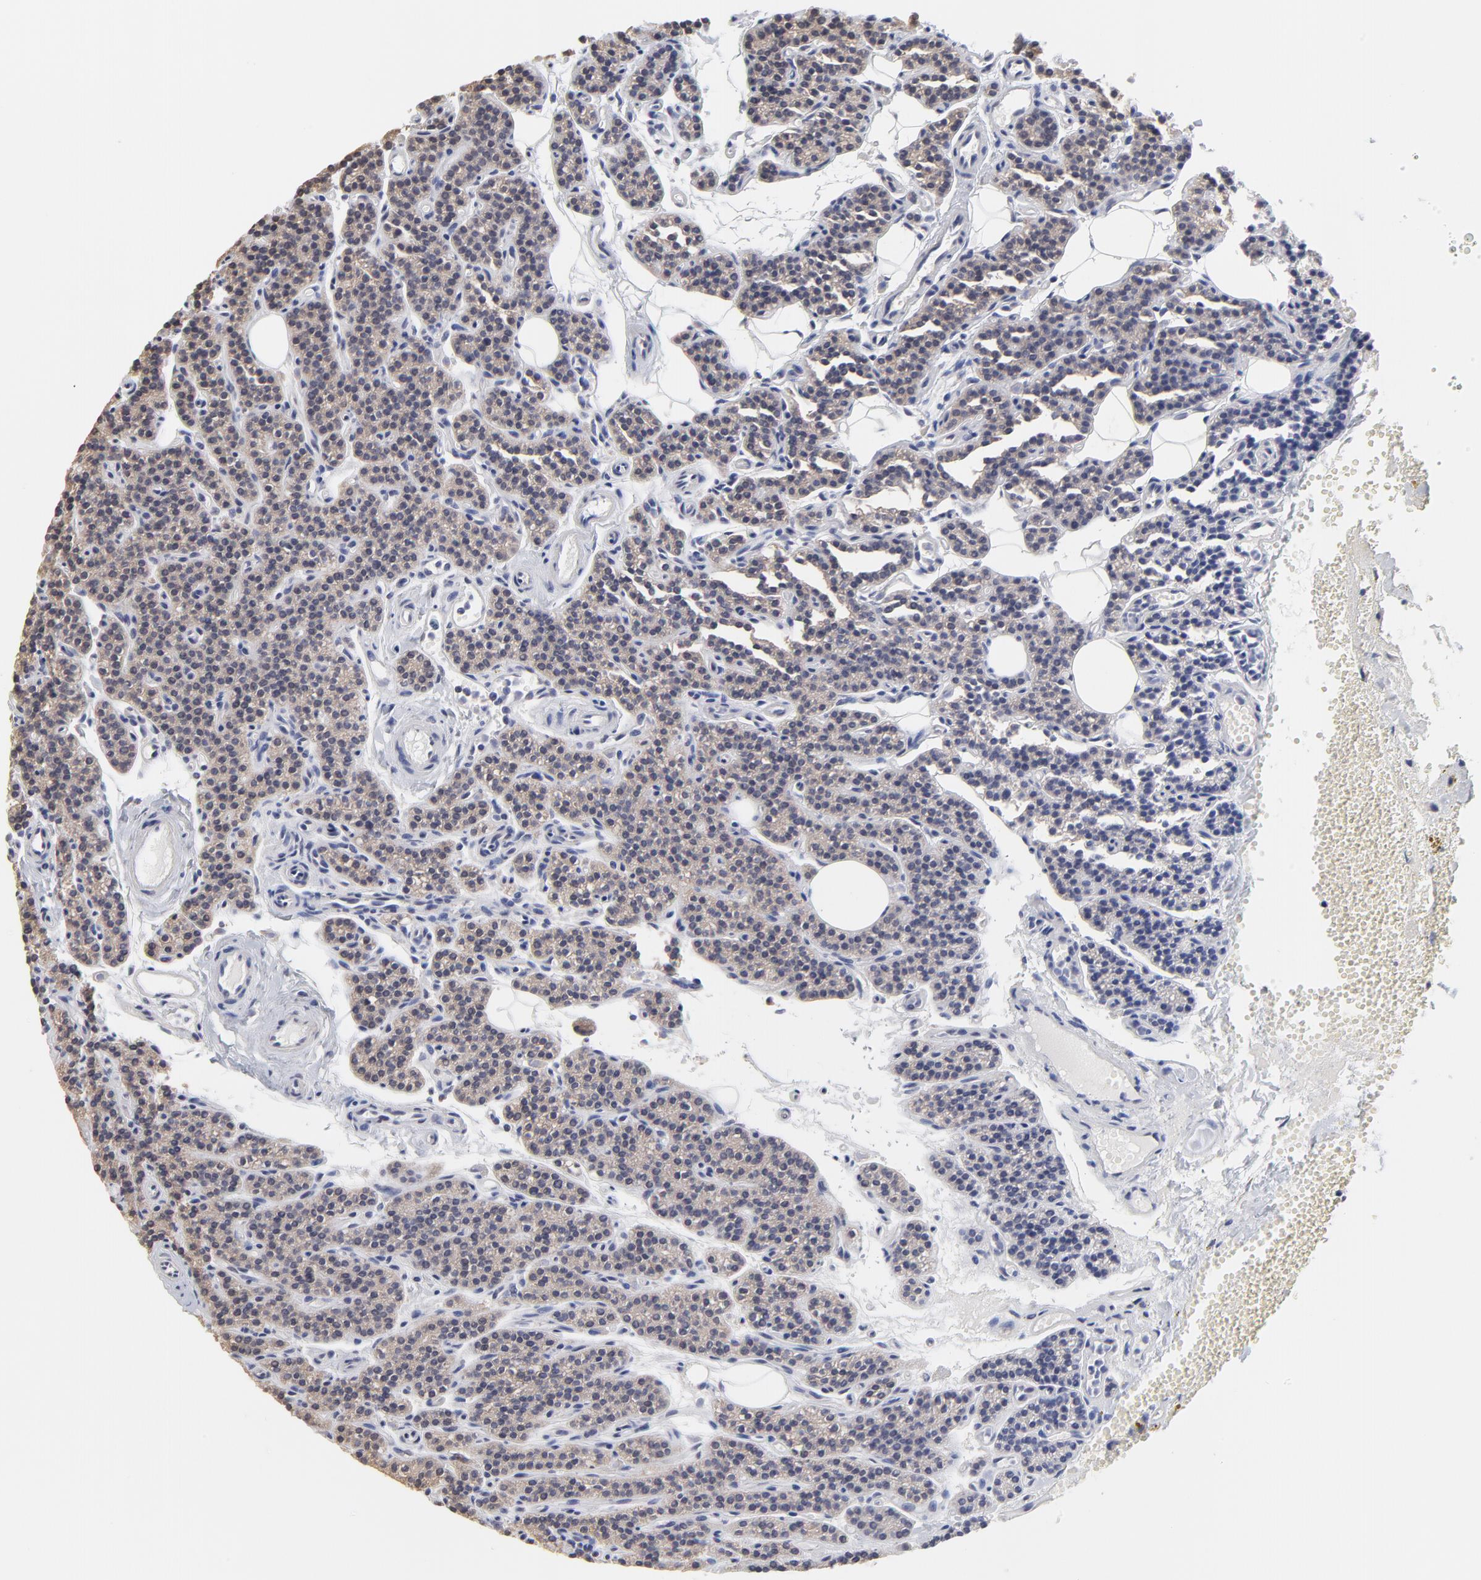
{"staining": {"intensity": "weak", "quantity": "25%-75%", "location": "cytoplasmic/membranous"}, "tissue": "parathyroid gland", "cell_type": "Glandular cells", "image_type": "normal", "snomed": [{"axis": "morphology", "description": "Normal tissue, NOS"}, {"axis": "topography", "description": "Parathyroid gland"}], "caption": "Weak cytoplasmic/membranous protein staining is present in approximately 25%-75% of glandular cells in parathyroid gland. The staining is performed using DAB (3,3'-diaminobenzidine) brown chromogen to label protein expression. The nuclei are counter-stained blue using hematoxylin.", "gene": "CCT2", "patient": {"sex": "male", "age": 25}}